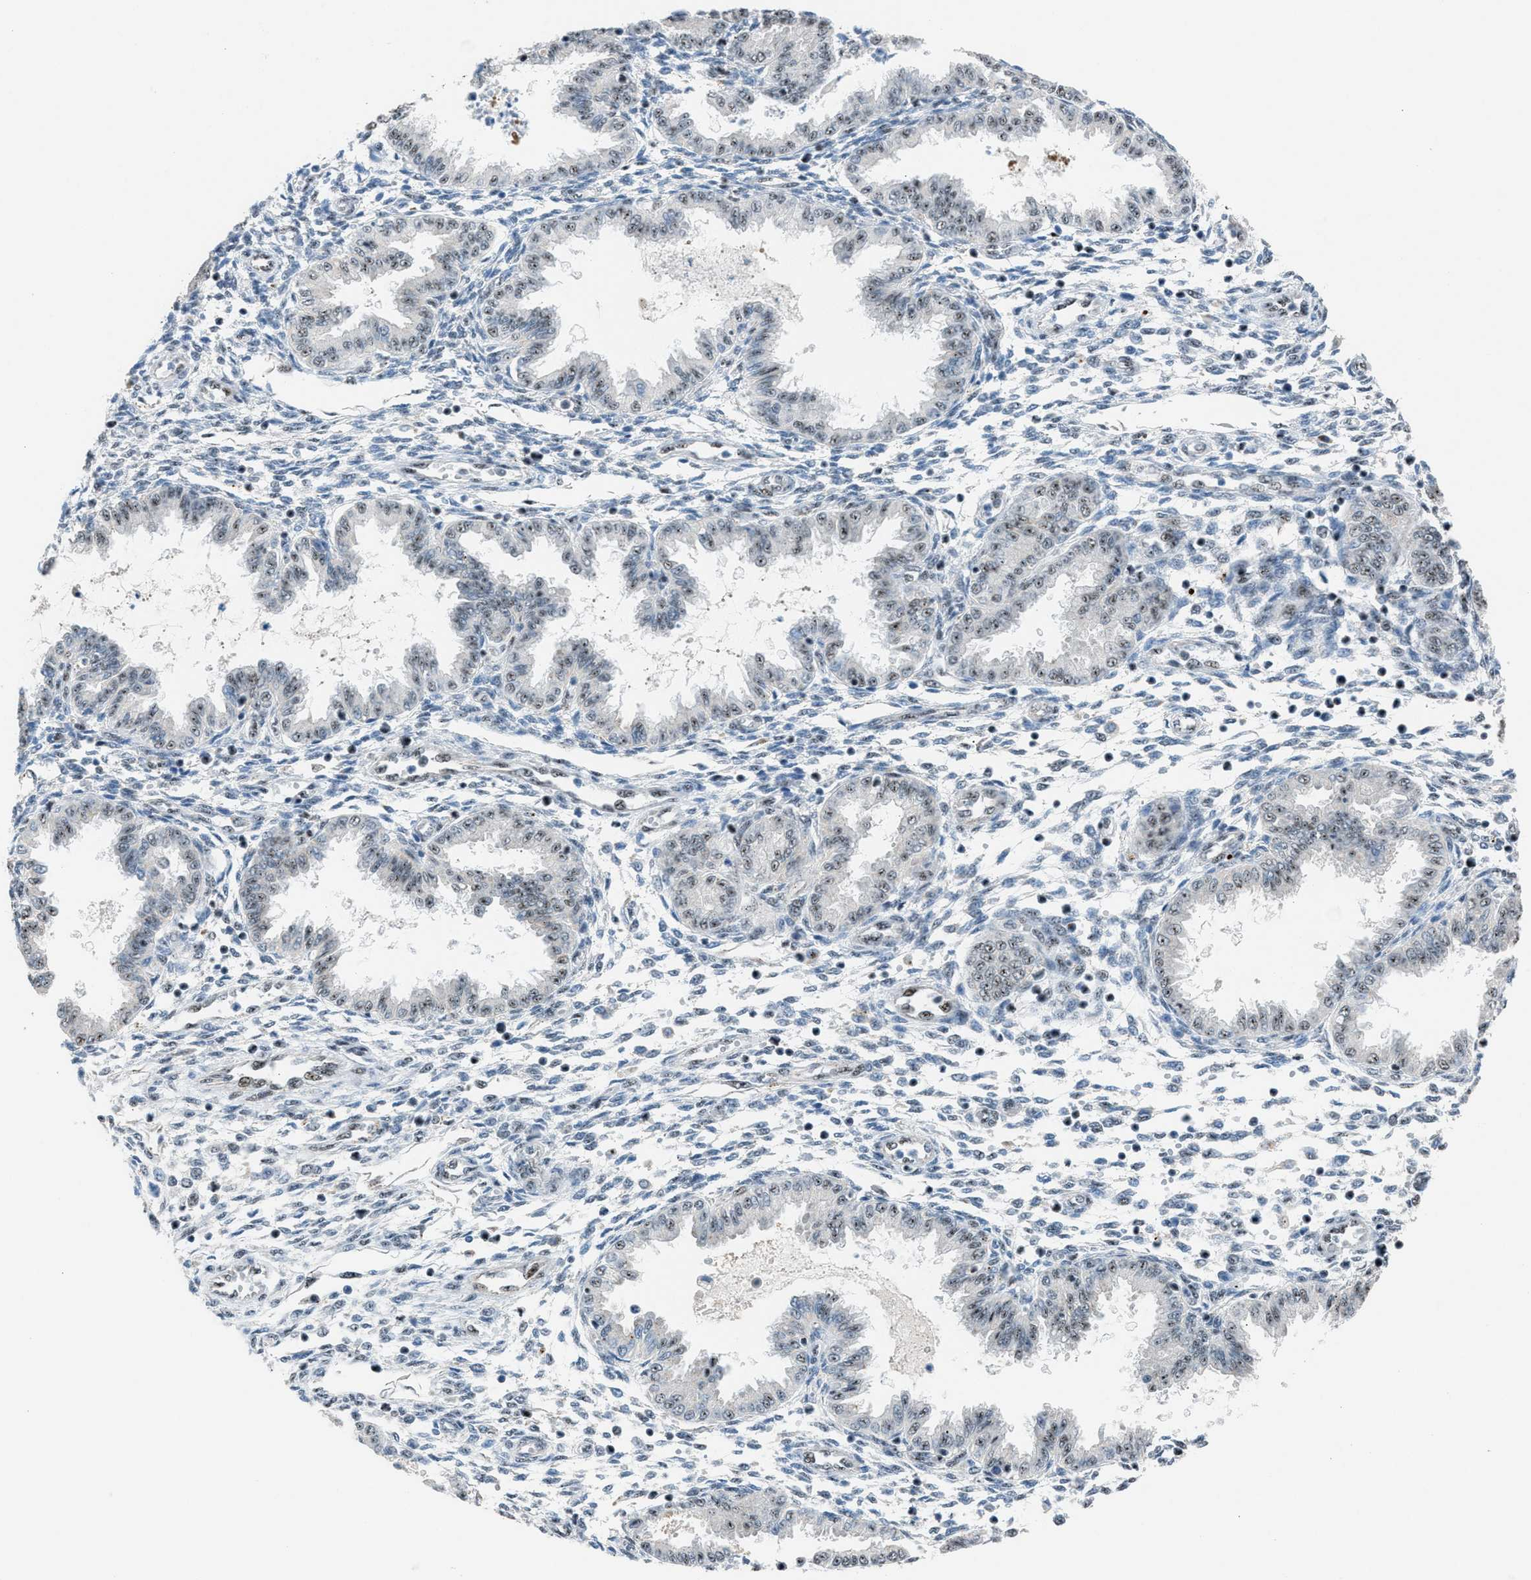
{"staining": {"intensity": "negative", "quantity": "none", "location": "none"}, "tissue": "endometrium", "cell_type": "Cells in endometrial stroma", "image_type": "normal", "snomed": [{"axis": "morphology", "description": "Normal tissue, NOS"}, {"axis": "topography", "description": "Endometrium"}], "caption": "An IHC micrograph of benign endometrium is shown. There is no staining in cells in endometrial stroma of endometrium.", "gene": "CENPP", "patient": {"sex": "female", "age": 33}}